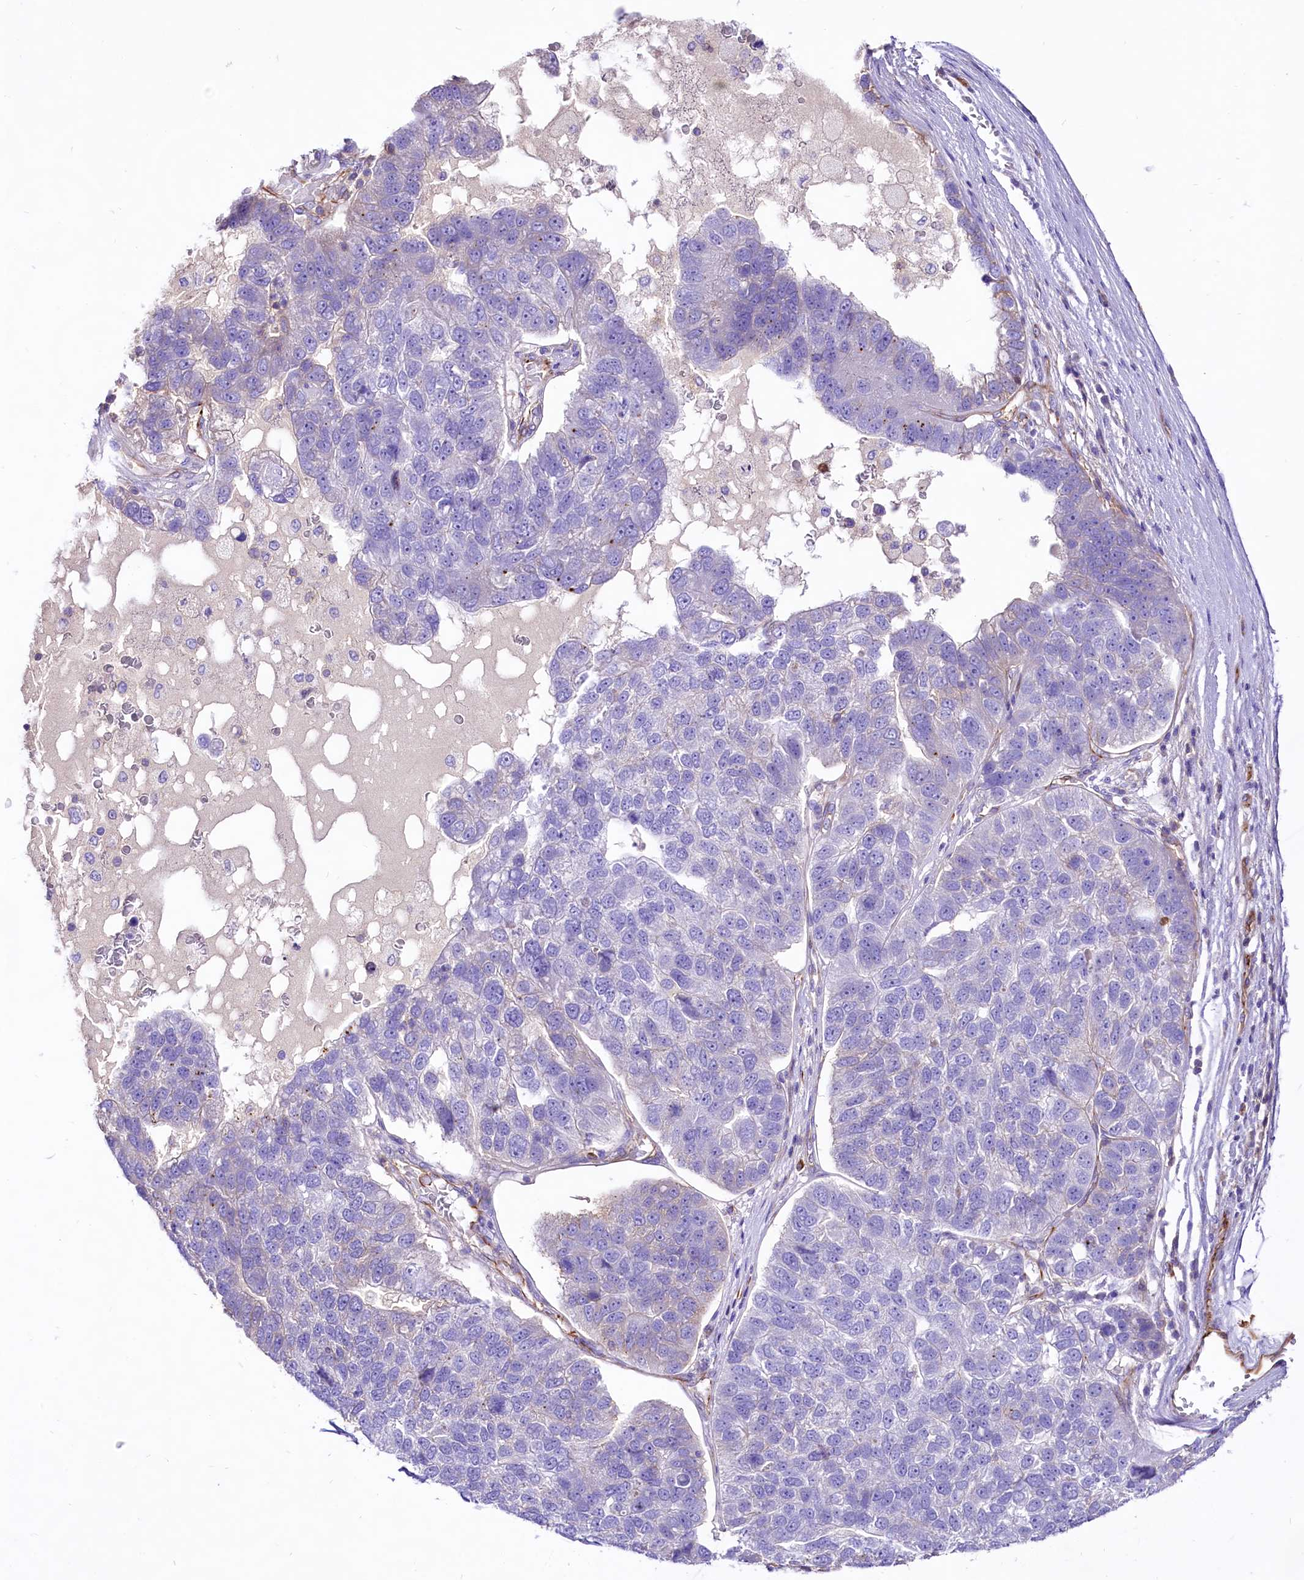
{"staining": {"intensity": "negative", "quantity": "none", "location": "none"}, "tissue": "pancreatic cancer", "cell_type": "Tumor cells", "image_type": "cancer", "snomed": [{"axis": "morphology", "description": "Adenocarcinoma, NOS"}, {"axis": "topography", "description": "Pancreas"}], "caption": "Human pancreatic adenocarcinoma stained for a protein using immunohistochemistry demonstrates no positivity in tumor cells.", "gene": "CD99", "patient": {"sex": "female", "age": 61}}